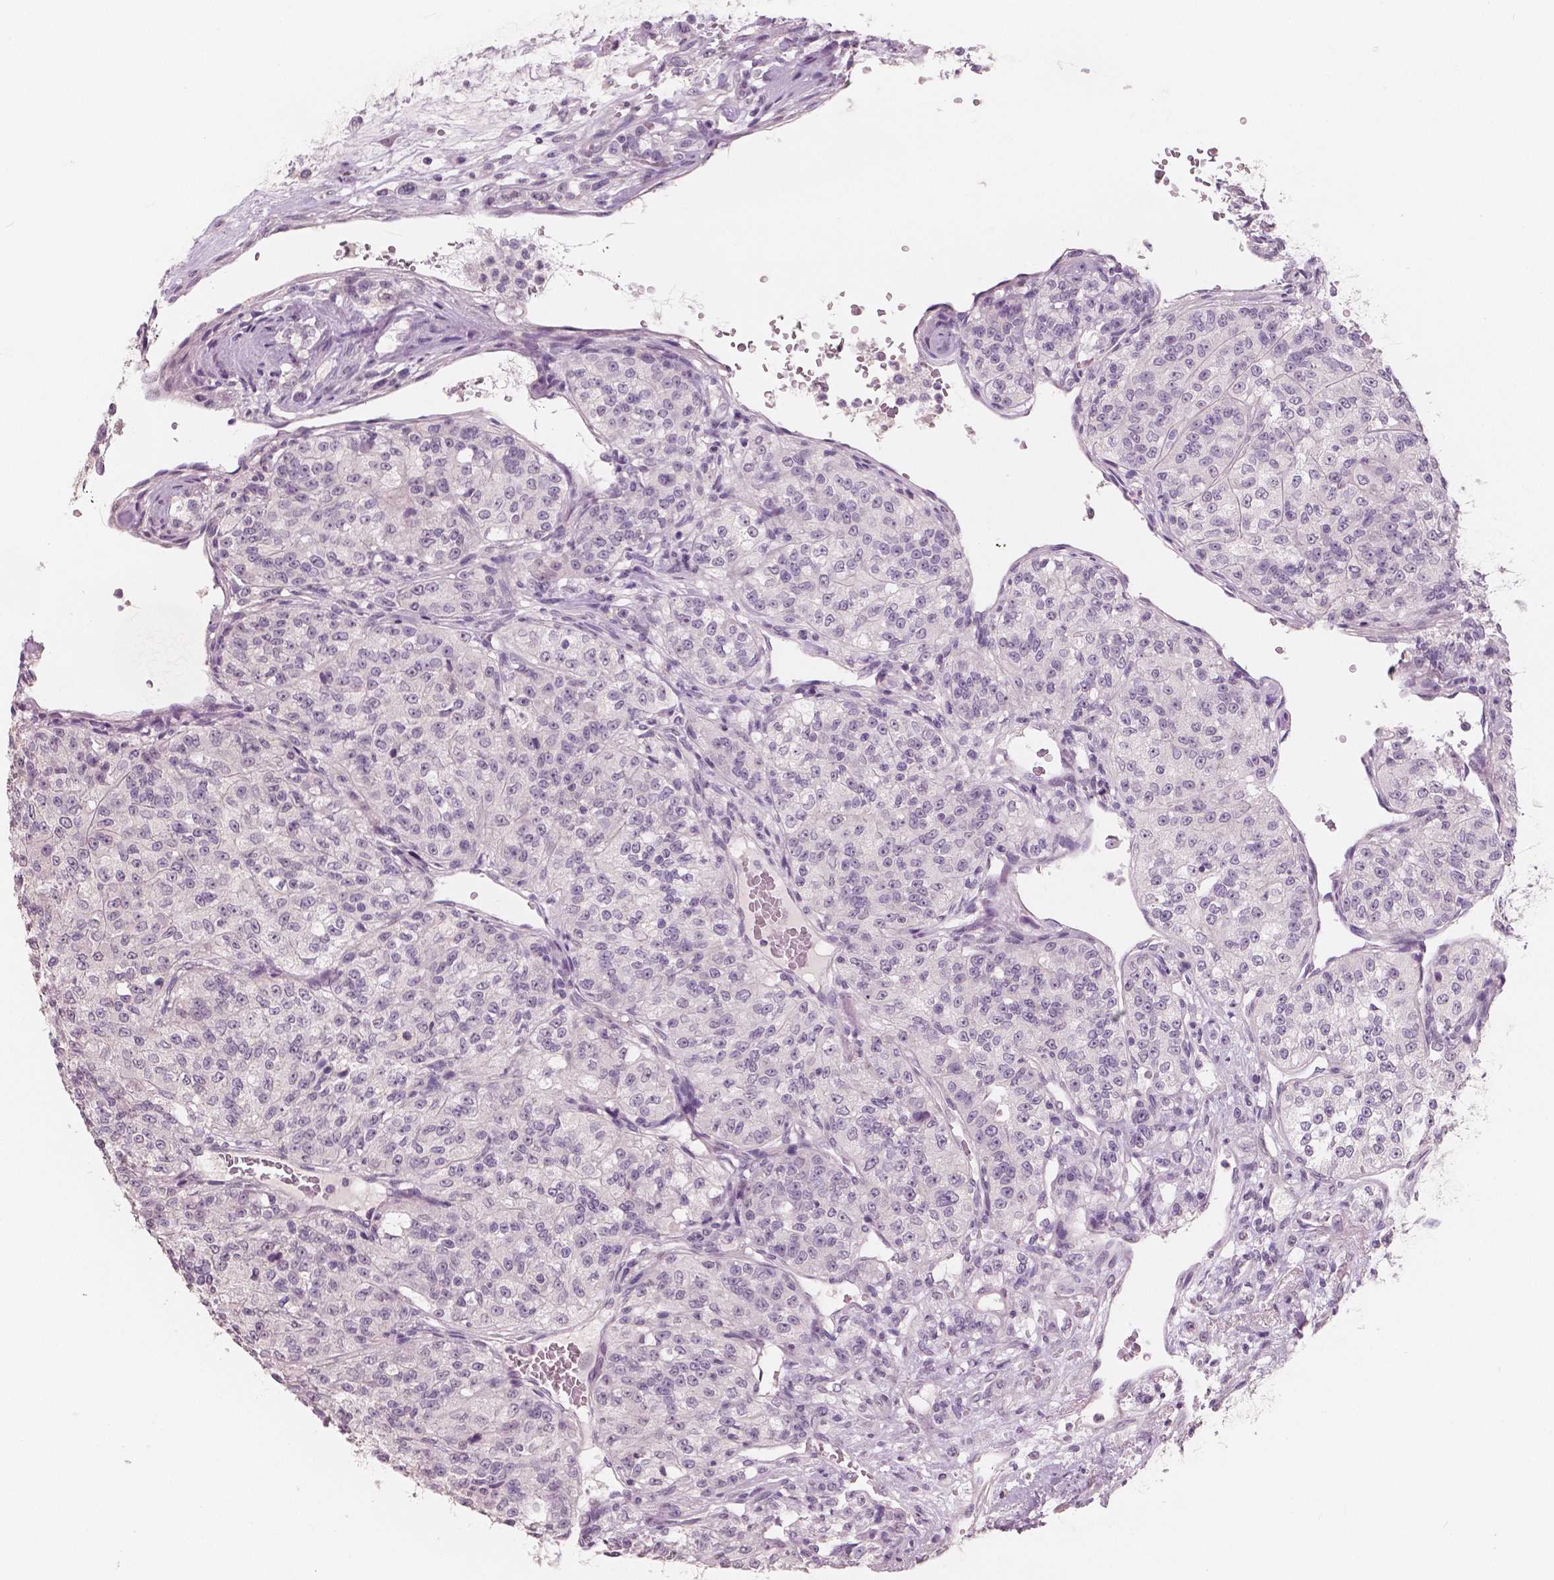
{"staining": {"intensity": "negative", "quantity": "none", "location": "none"}, "tissue": "renal cancer", "cell_type": "Tumor cells", "image_type": "cancer", "snomed": [{"axis": "morphology", "description": "Adenocarcinoma, NOS"}, {"axis": "topography", "description": "Kidney"}], "caption": "Immunohistochemical staining of human renal cancer (adenocarcinoma) exhibits no significant positivity in tumor cells. (IHC, brightfield microscopy, high magnification).", "gene": "NECAB1", "patient": {"sex": "female", "age": 63}}